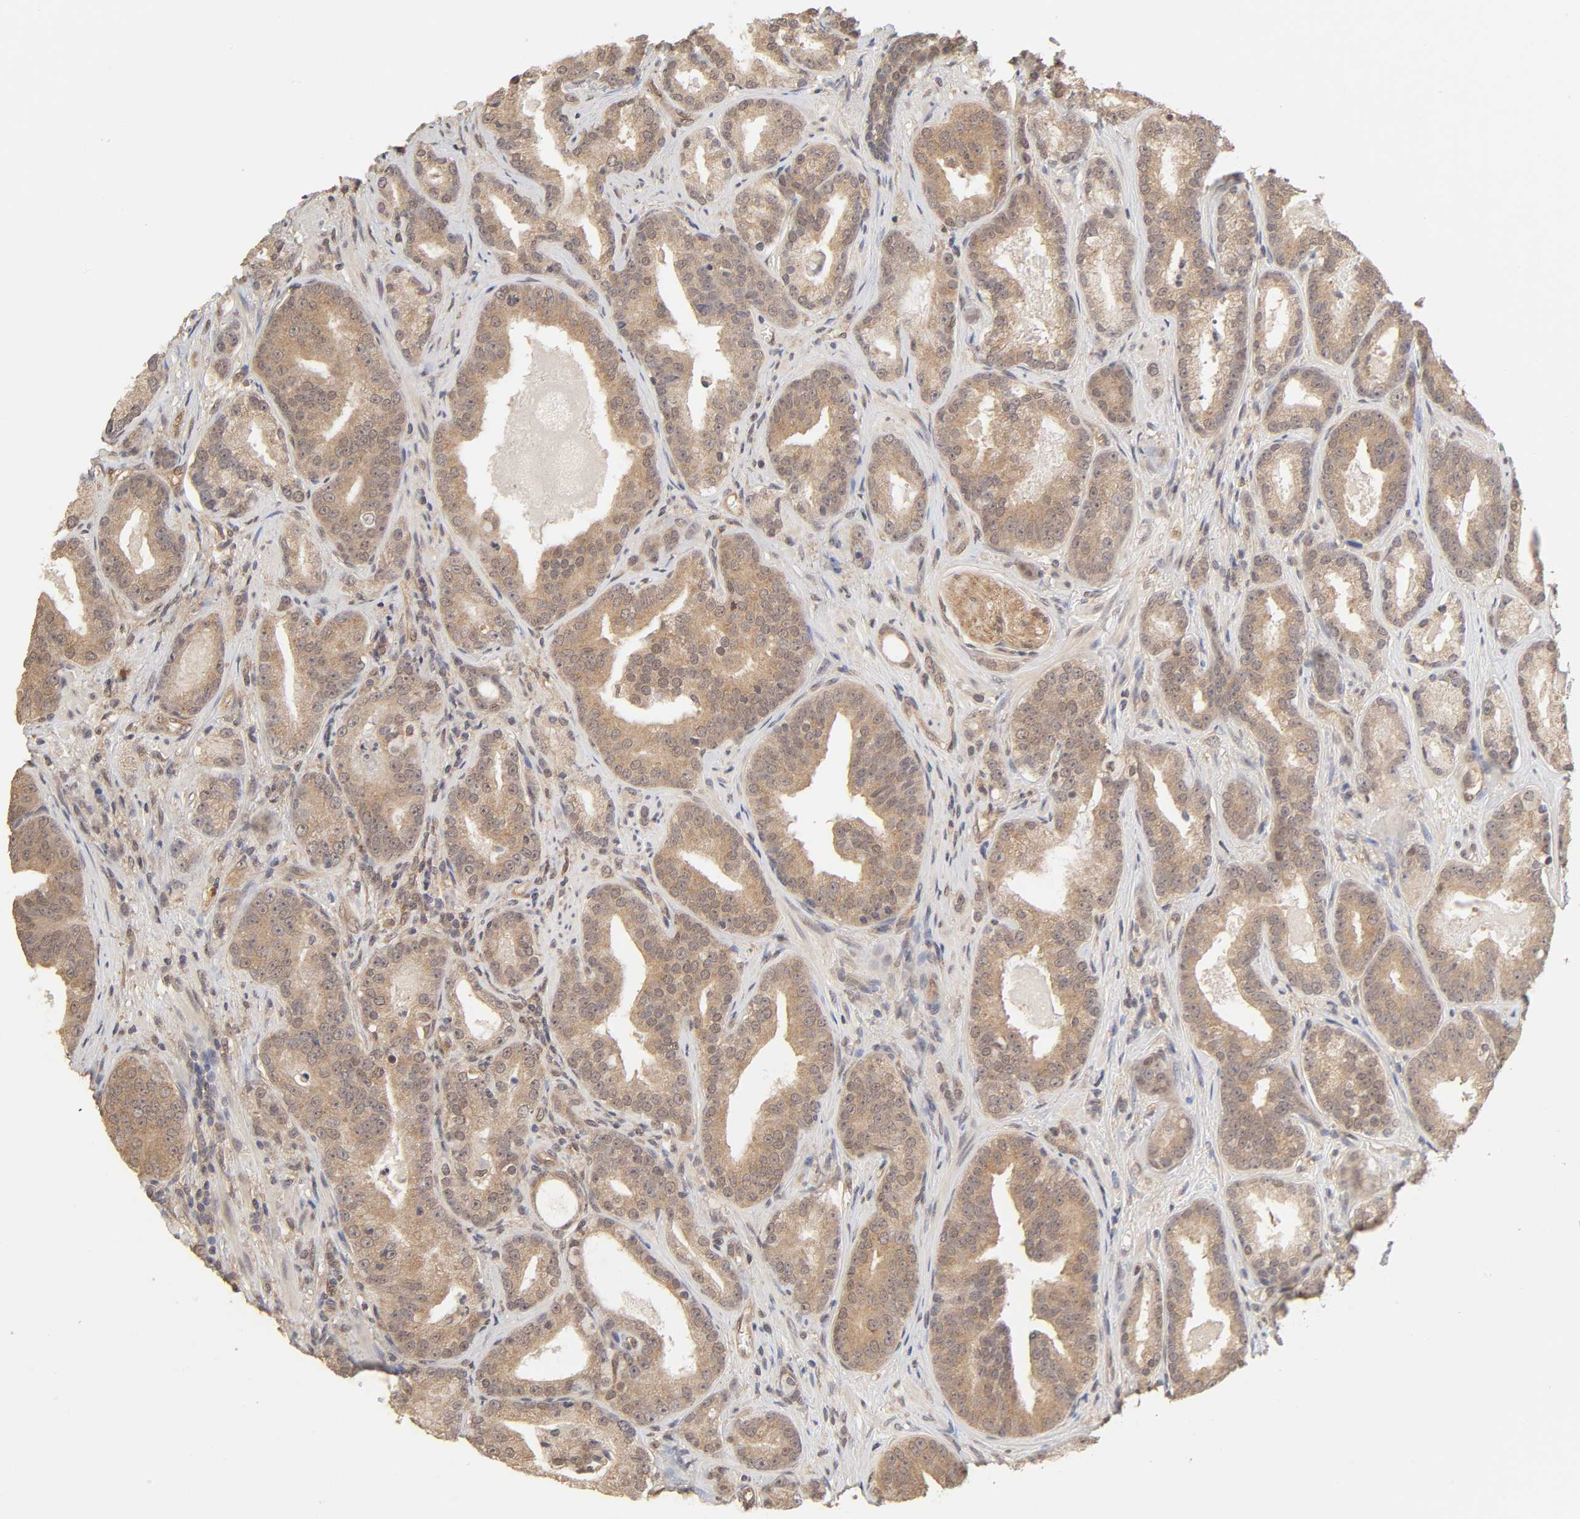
{"staining": {"intensity": "moderate", "quantity": ">75%", "location": "cytoplasmic/membranous"}, "tissue": "prostate cancer", "cell_type": "Tumor cells", "image_type": "cancer", "snomed": [{"axis": "morphology", "description": "Adenocarcinoma, Low grade"}, {"axis": "topography", "description": "Prostate"}], "caption": "Brown immunohistochemical staining in prostate cancer (low-grade adenocarcinoma) exhibits moderate cytoplasmic/membranous expression in approximately >75% of tumor cells.", "gene": "MAPK1", "patient": {"sex": "male", "age": 63}}